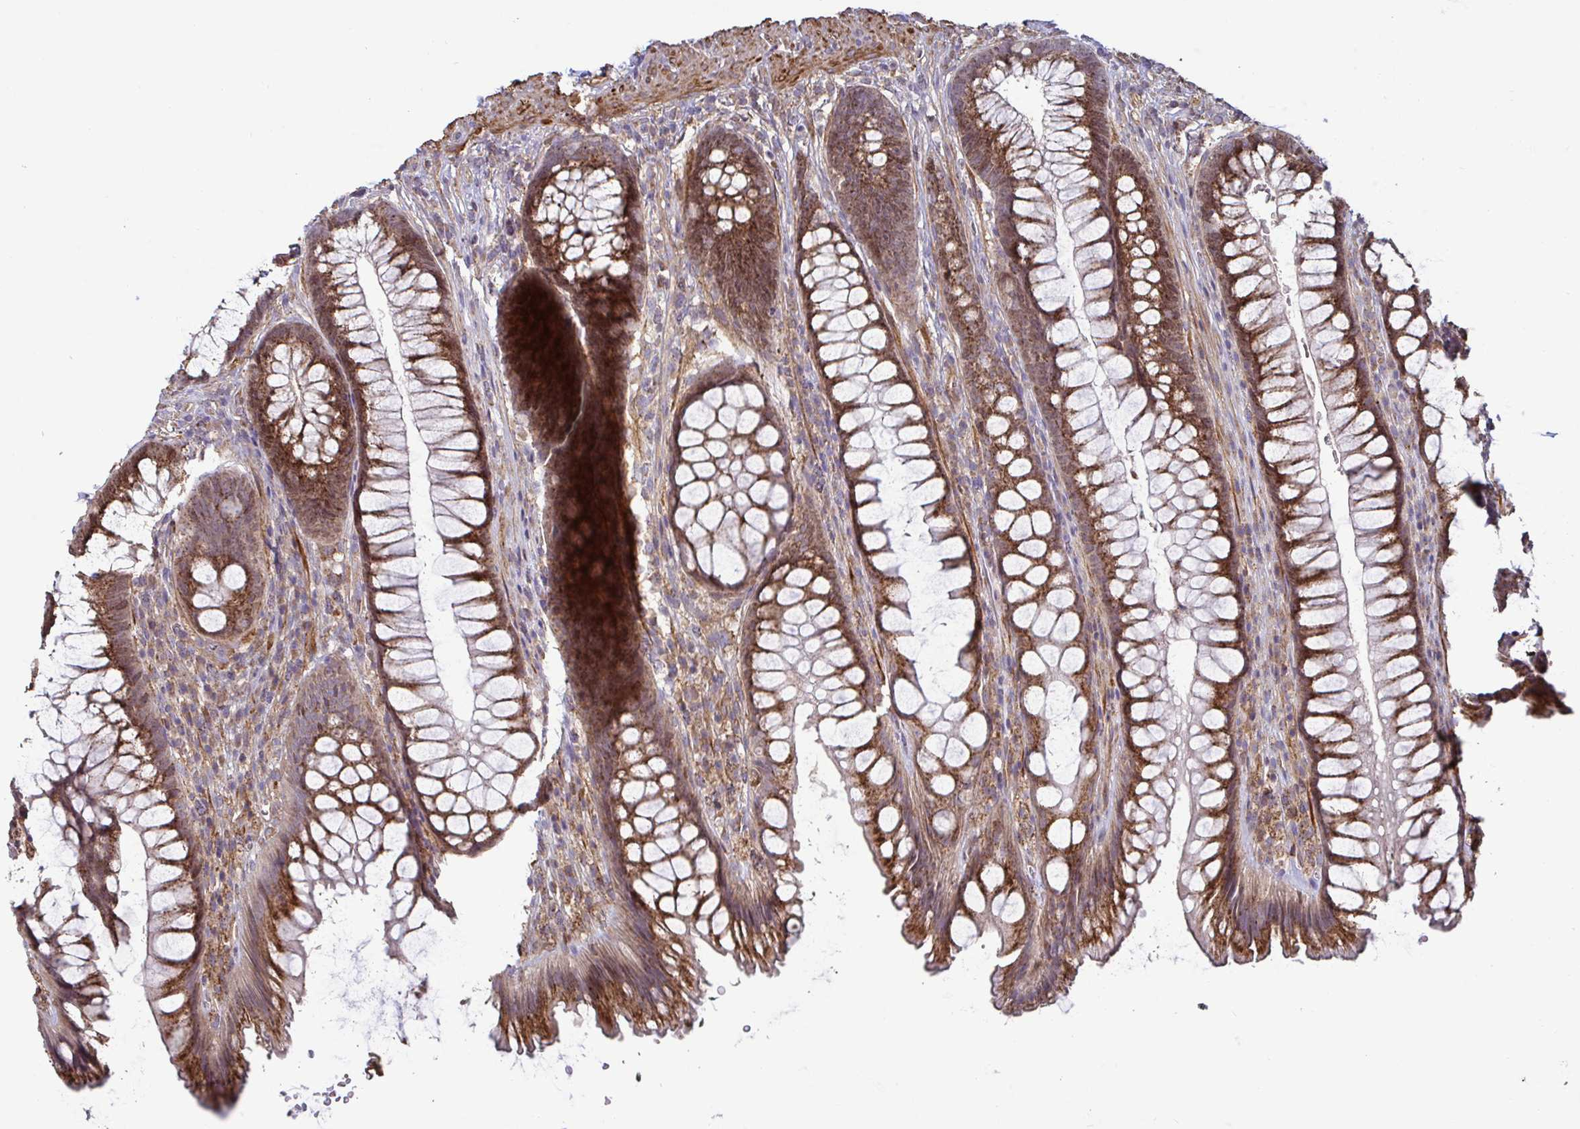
{"staining": {"intensity": "moderate", "quantity": ">75%", "location": "cytoplasmic/membranous"}, "tissue": "rectum", "cell_type": "Glandular cells", "image_type": "normal", "snomed": [{"axis": "morphology", "description": "Normal tissue, NOS"}, {"axis": "topography", "description": "Rectum"}], "caption": "The photomicrograph demonstrates immunohistochemical staining of normal rectum. There is moderate cytoplasmic/membranous staining is present in about >75% of glandular cells.", "gene": "SPRY1", "patient": {"sex": "male", "age": 53}}